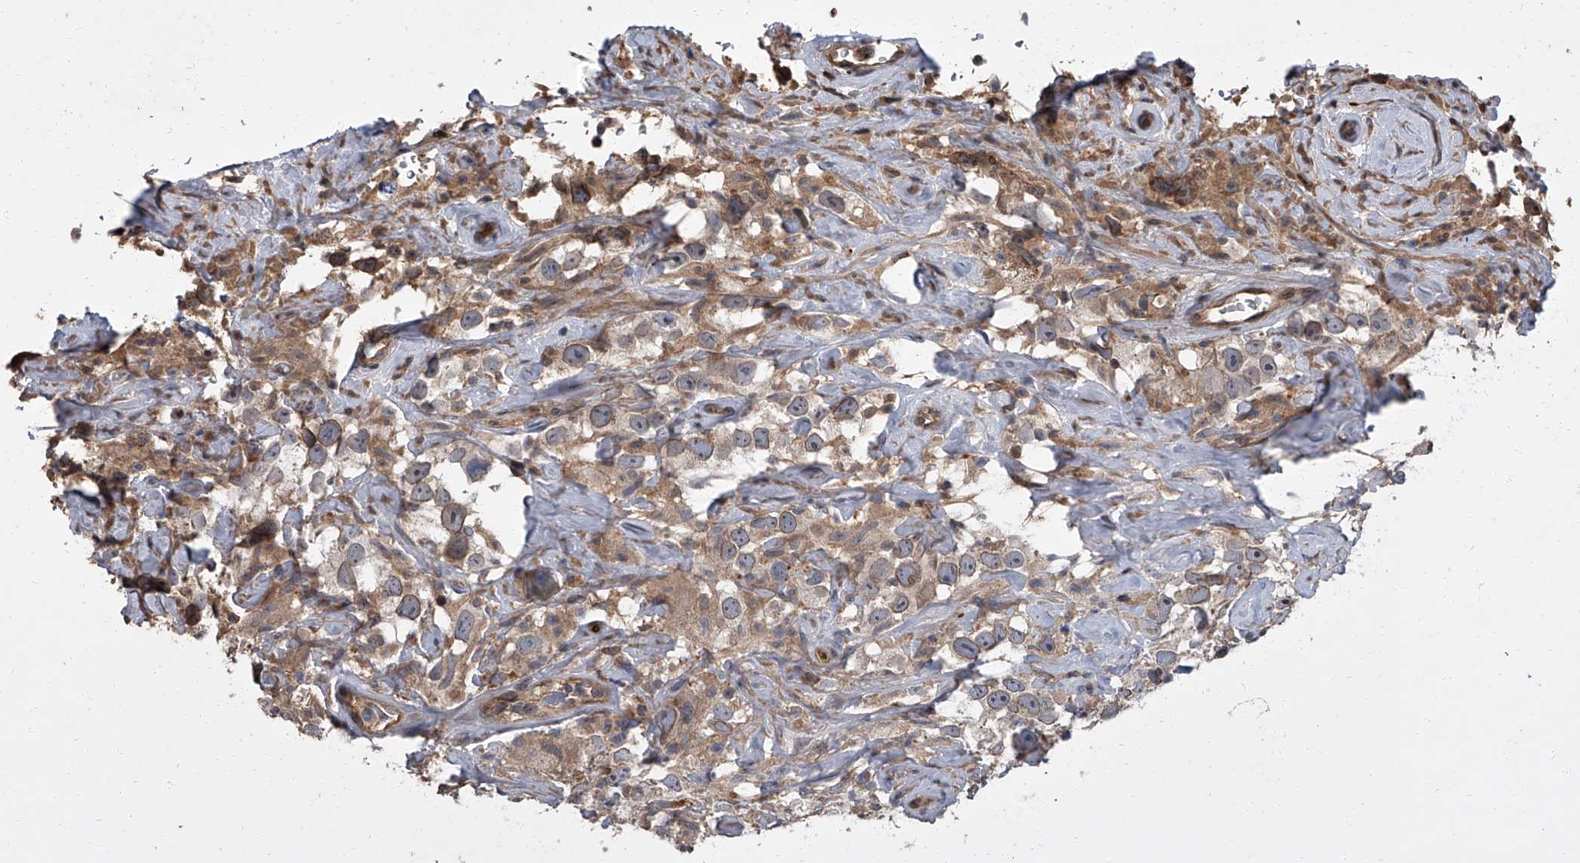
{"staining": {"intensity": "weak", "quantity": ">75%", "location": "cytoplasmic/membranous,nuclear"}, "tissue": "testis cancer", "cell_type": "Tumor cells", "image_type": "cancer", "snomed": [{"axis": "morphology", "description": "Seminoma, NOS"}, {"axis": "topography", "description": "Testis"}], "caption": "Immunohistochemistry (IHC) photomicrograph of human testis cancer (seminoma) stained for a protein (brown), which displays low levels of weak cytoplasmic/membranous and nuclear positivity in approximately >75% of tumor cells.", "gene": "LRRC8C", "patient": {"sex": "male", "age": 49}}